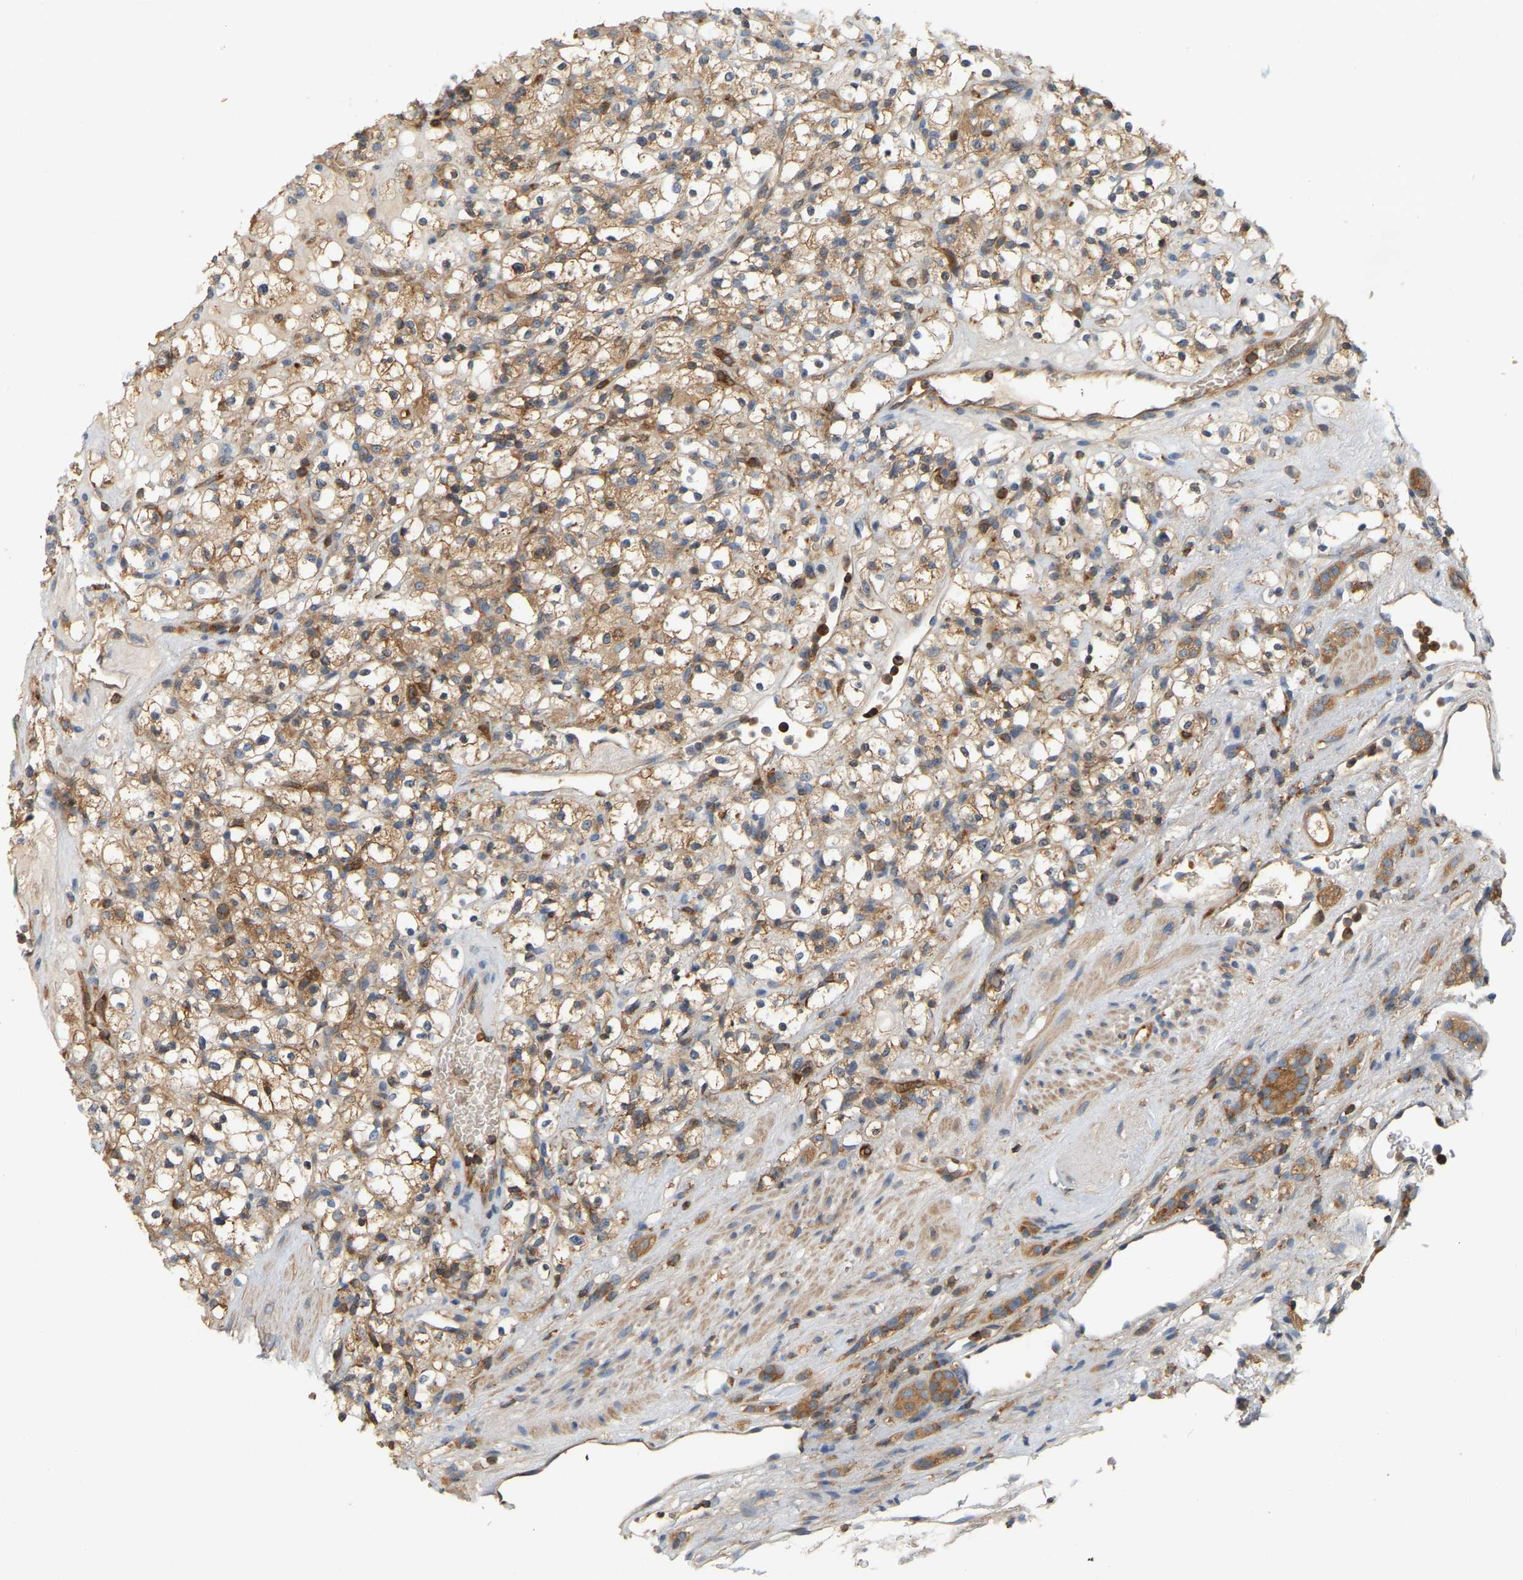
{"staining": {"intensity": "moderate", "quantity": "25%-75%", "location": "cytoplasmic/membranous"}, "tissue": "renal cancer", "cell_type": "Tumor cells", "image_type": "cancer", "snomed": [{"axis": "morphology", "description": "Normal tissue, NOS"}, {"axis": "morphology", "description": "Adenocarcinoma, NOS"}, {"axis": "topography", "description": "Kidney"}], "caption": "Tumor cells demonstrate medium levels of moderate cytoplasmic/membranous positivity in about 25%-75% of cells in human adenocarcinoma (renal). (DAB (3,3'-diaminobenzidine) = brown stain, brightfield microscopy at high magnification).", "gene": "AKAP13", "patient": {"sex": "female", "age": 72}}